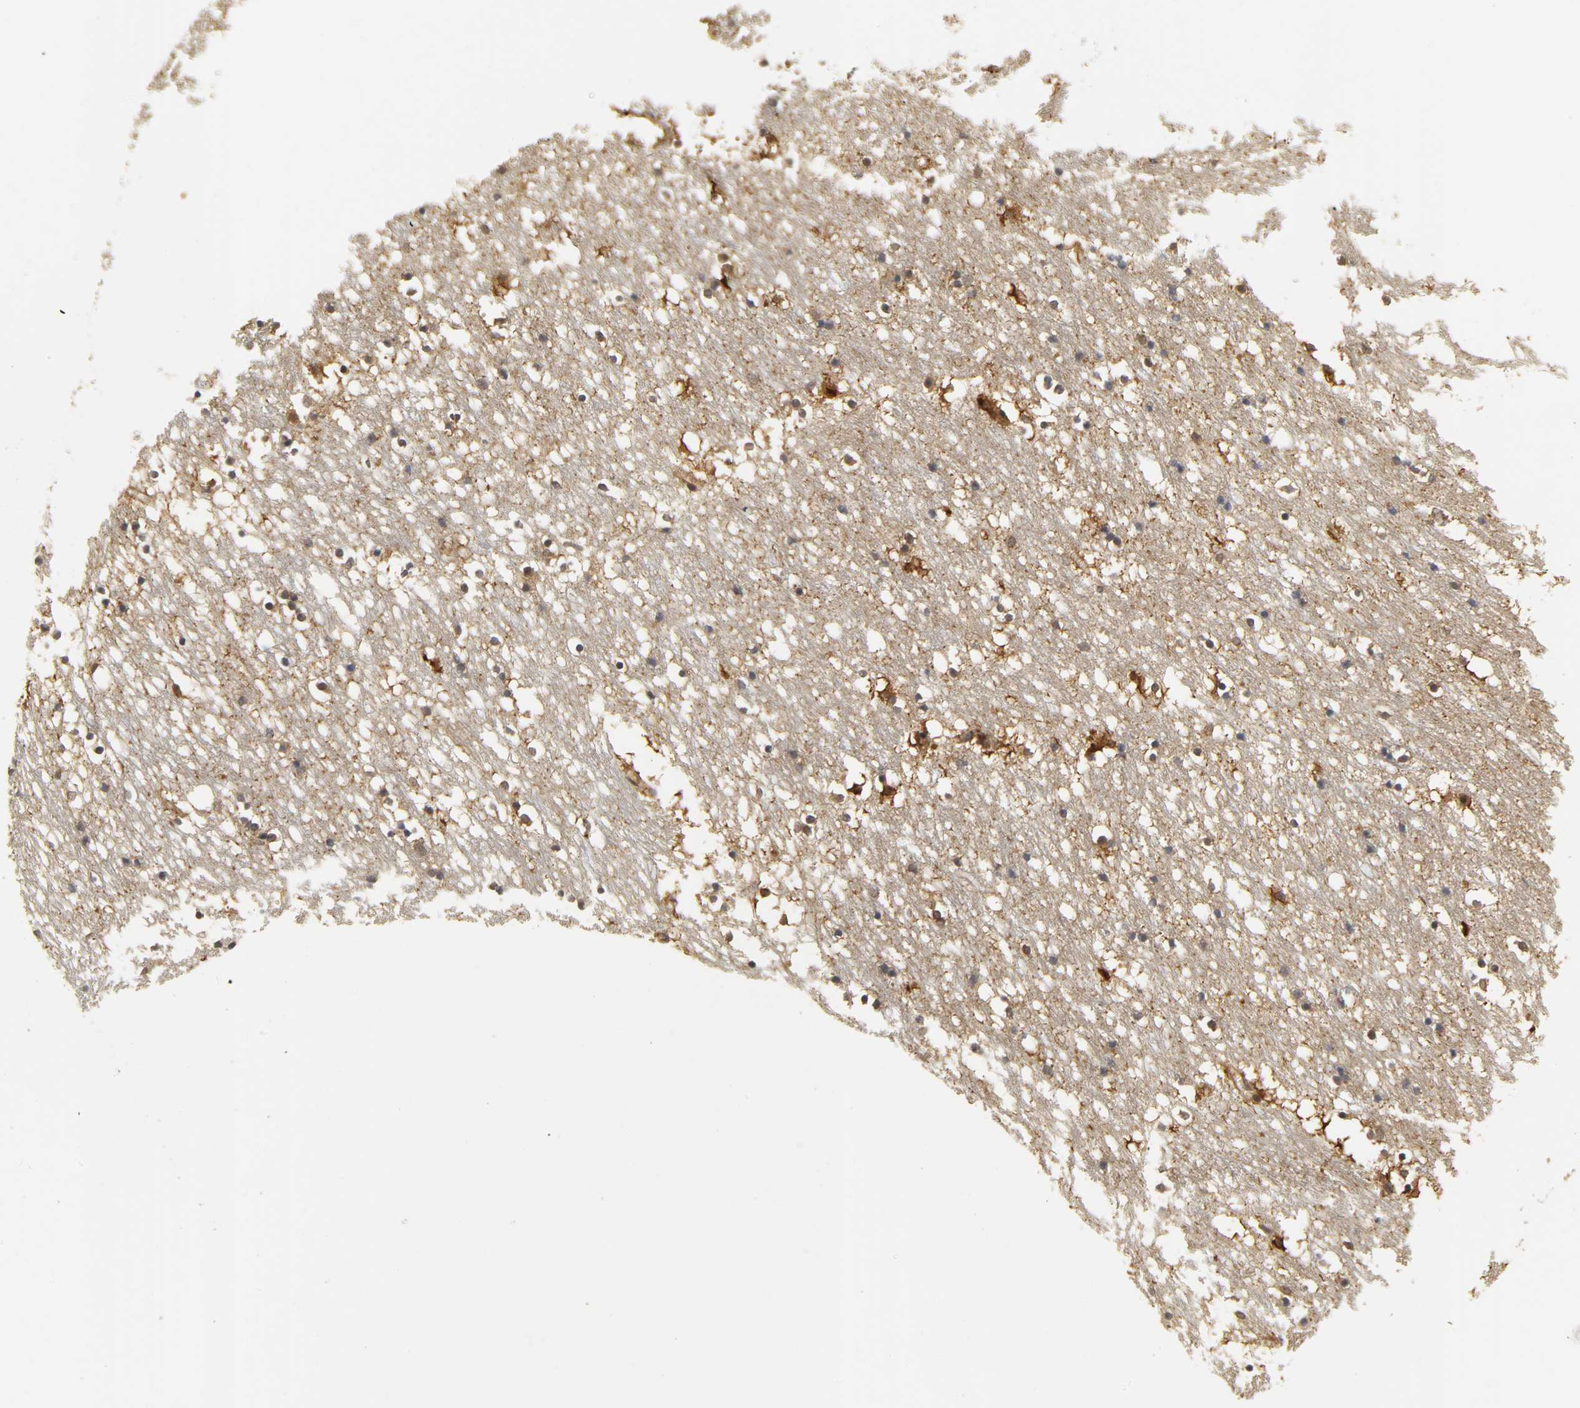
{"staining": {"intensity": "moderate", "quantity": "25%-75%", "location": "cytoplasmic/membranous,nuclear"}, "tissue": "caudate", "cell_type": "Glial cells", "image_type": "normal", "snomed": [{"axis": "morphology", "description": "Normal tissue, NOS"}, {"axis": "topography", "description": "Lateral ventricle wall"}], "caption": "This is an image of immunohistochemistry staining of benign caudate, which shows moderate expression in the cytoplasmic/membranous,nuclear of glial cells.", "gene": "PARK7", "patient": {"sex": "male", "age": 45}}